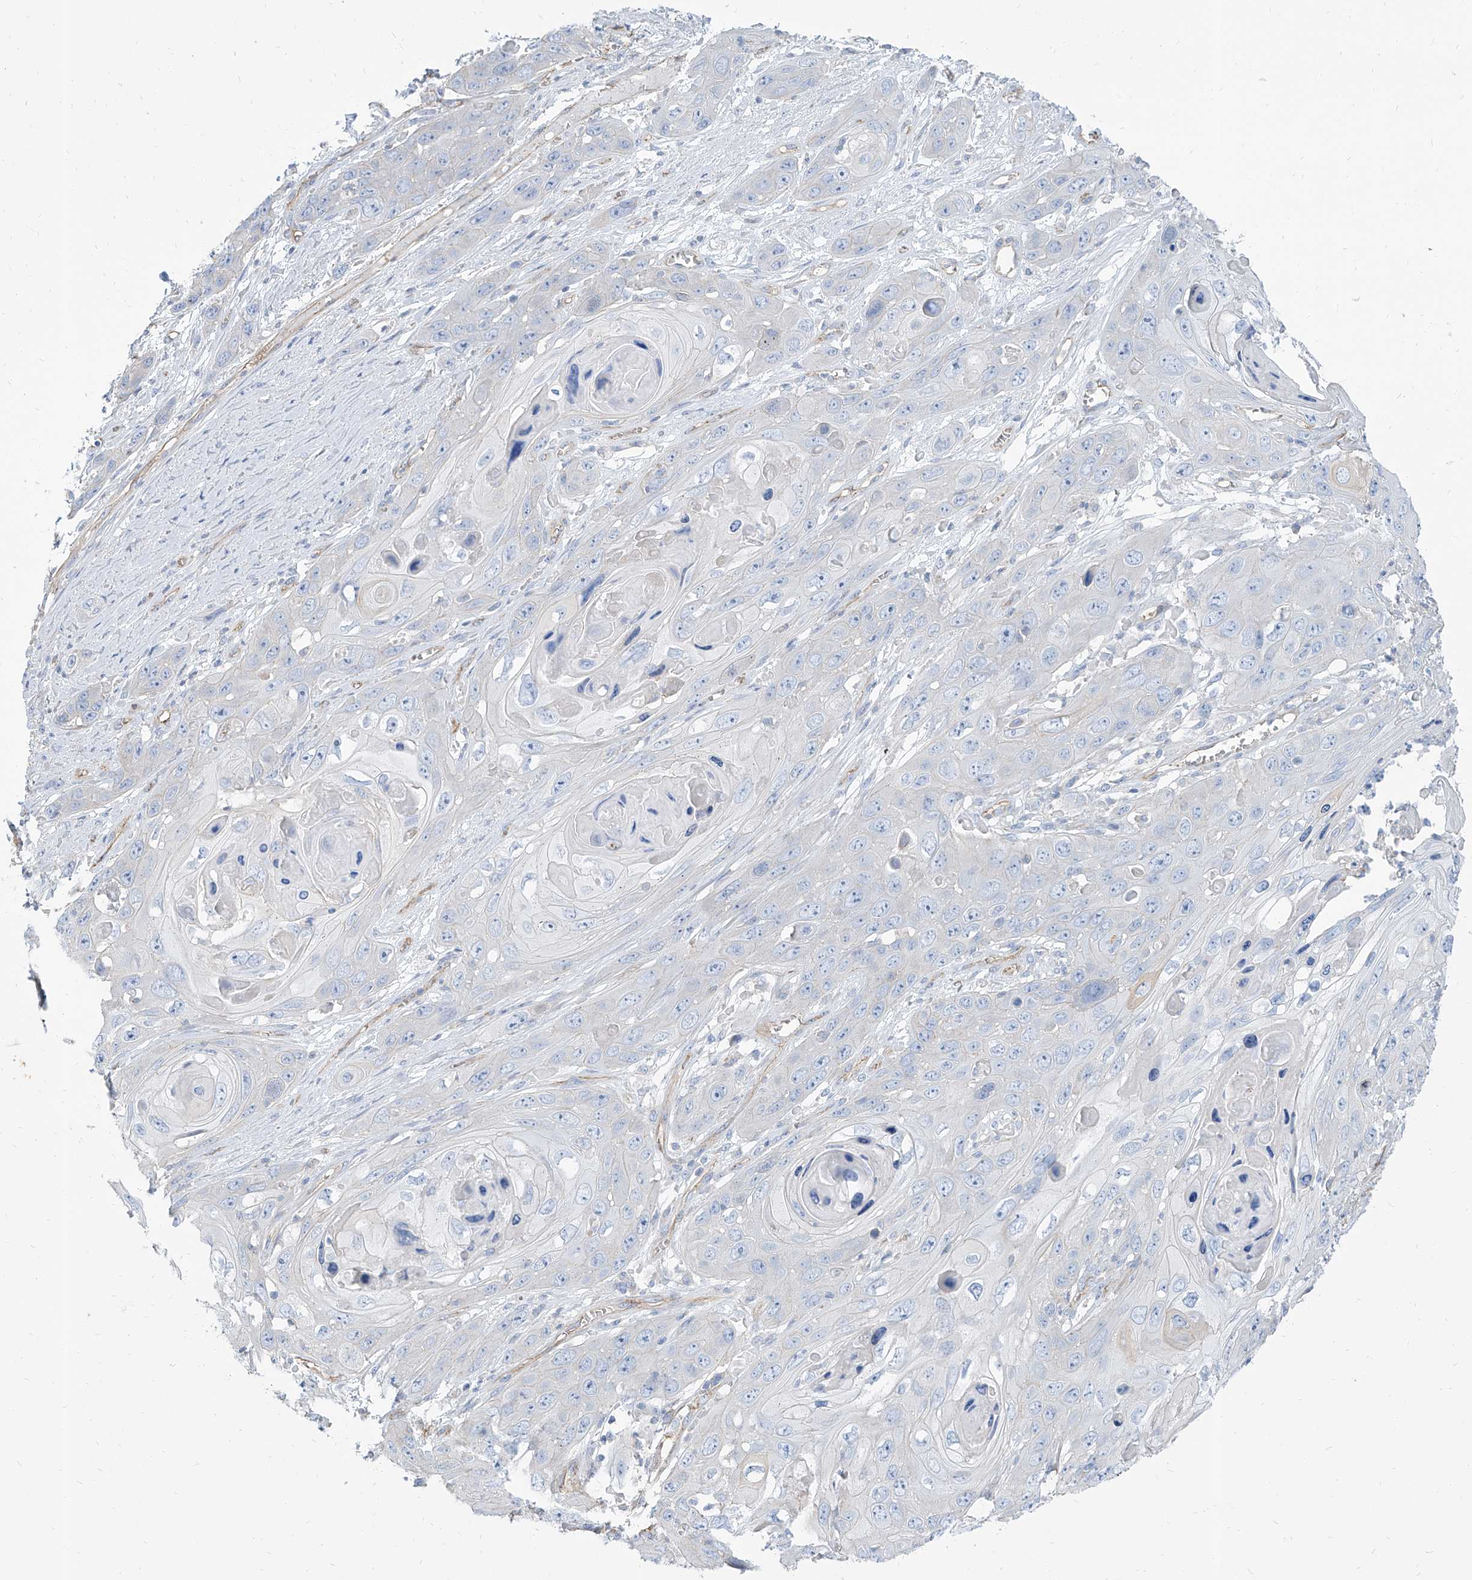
{"staining": {"intensity": "negative", "quantity": "none", "location": "none"}, "tissue": "skin cancer", "cell_type": "Tumor cells", "image_type": "cancer", "snomed": [{"axis": "morphology", "description": "Squamous cell carcinoma, NOS"}, {"axis": "topography", "description": "Skin"}], "caption": "There is no significant expression in tumor cells of skin squamous cell carcinoma.", "gene": "TXLNB", "patient": {"sex": "male", "age": 55}}